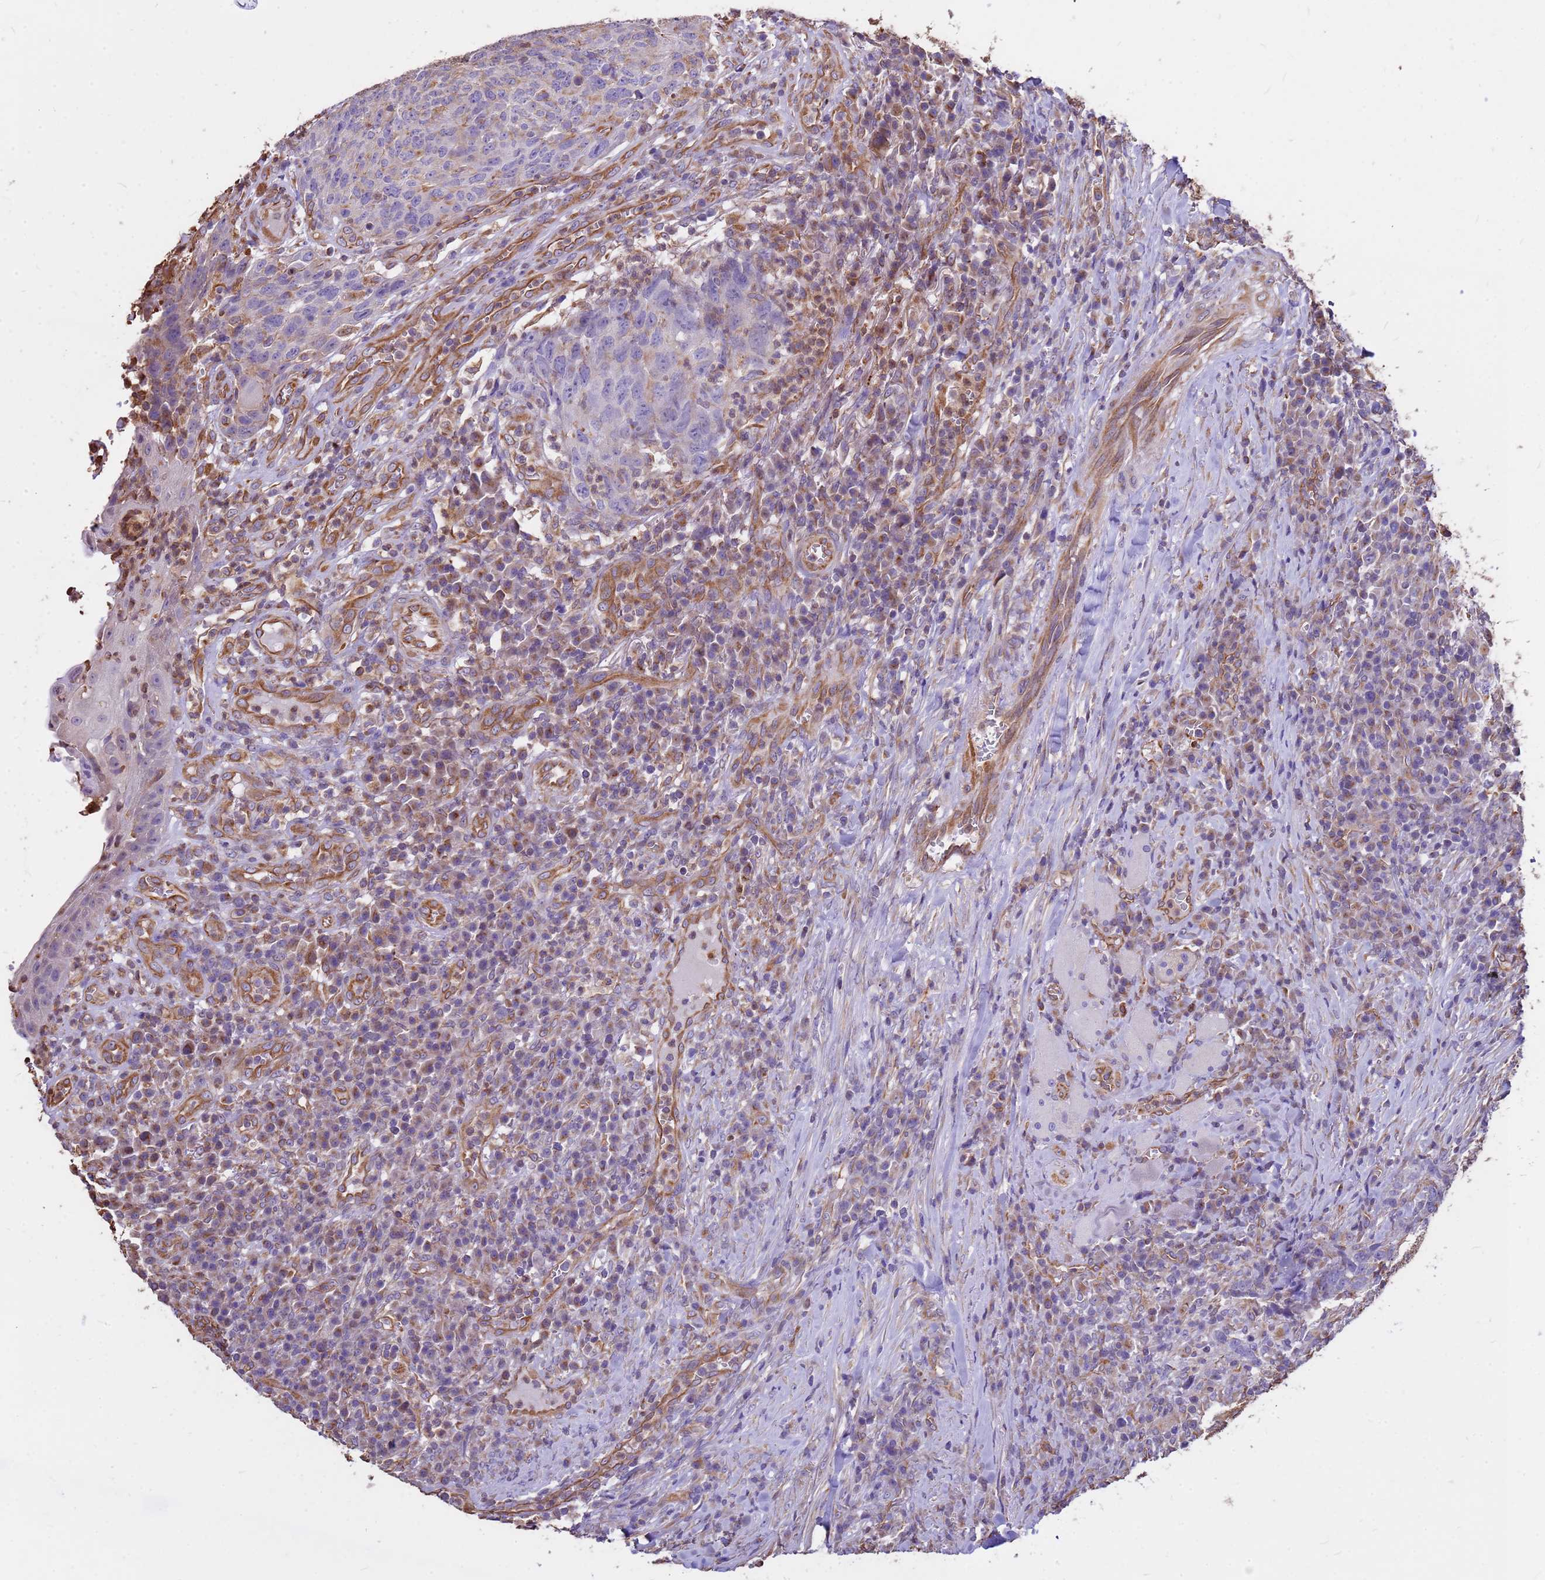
{"staining": {"intensity": "negative", "quantity": "none", "location": "none"}, "tissue": "head and neck cancer", "cell_type": "Tumor cells", "image_type": "cancer", "snomed": [{"axis": "morphology", "description": "Squamous cell carcinoma, NOS"}, {"axis": "topography", "description": "Head-Neck"}], "caption": "Immunohistochemical staining of human head and neck squamous cell carcinoma displays no significant positivity in tumor cells.", "gene": "TCEAL3", "patient": {"sex": "male", "age": 66}}